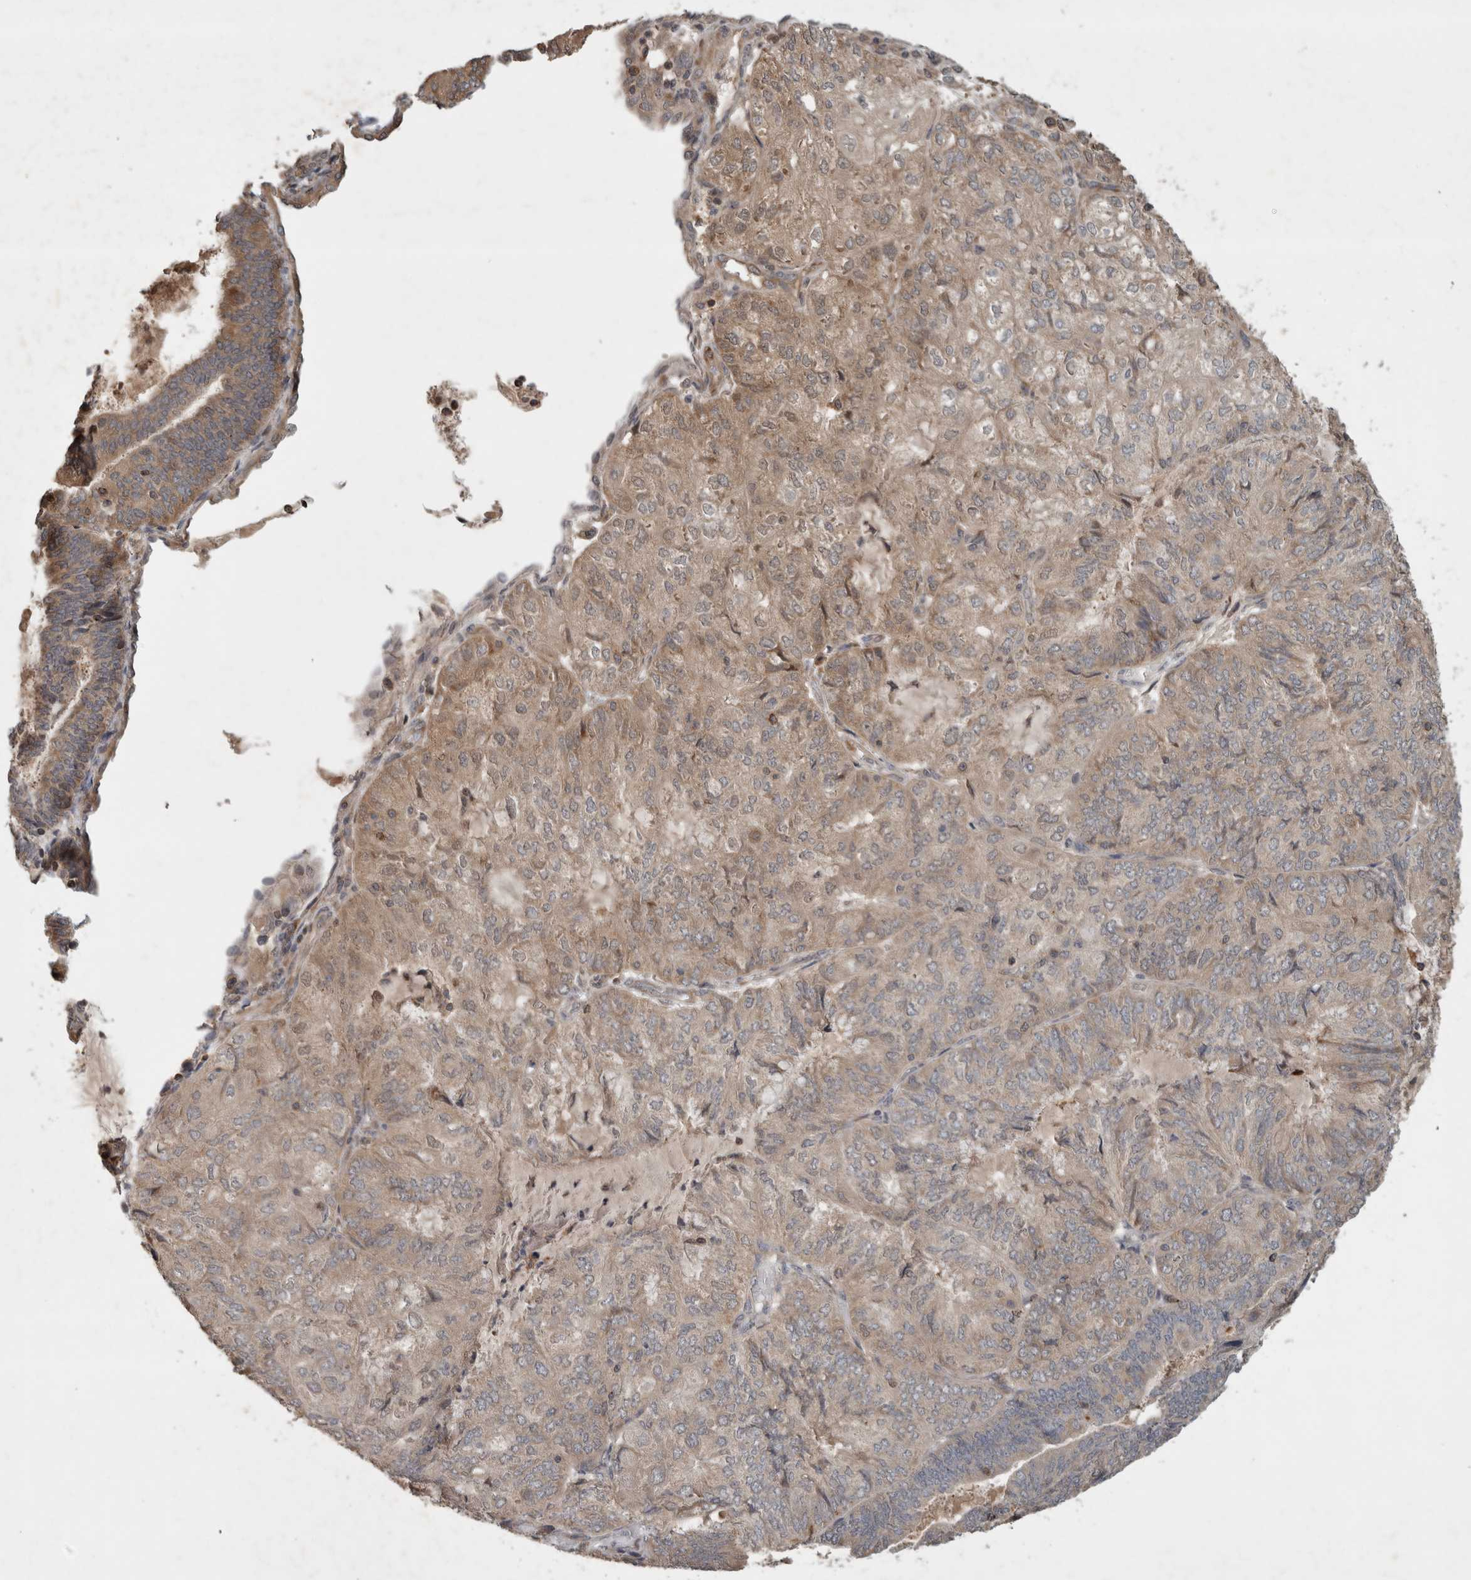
{"staining": {"intensity": "weak", "quantity": ">75%", "location": "cytoplasmic/membranous"}, "tissue": "endometrial cancer", "cell_type": "Tumor cells", "image_type": "cancer", "snomed": [{"axis": "morphology", "description": "Adenocarcinoma, NOS"}, {"axis": "topography", "description": "Endometrium"}], "caption": "The histopathology image reveals staining of endometrial cancer, revealing weak cytoplasmic/membranous protein positivity (brown color) within tumor cells.", "gene": "SERAC1", "patient": {"sex": "female", "age": 81}}